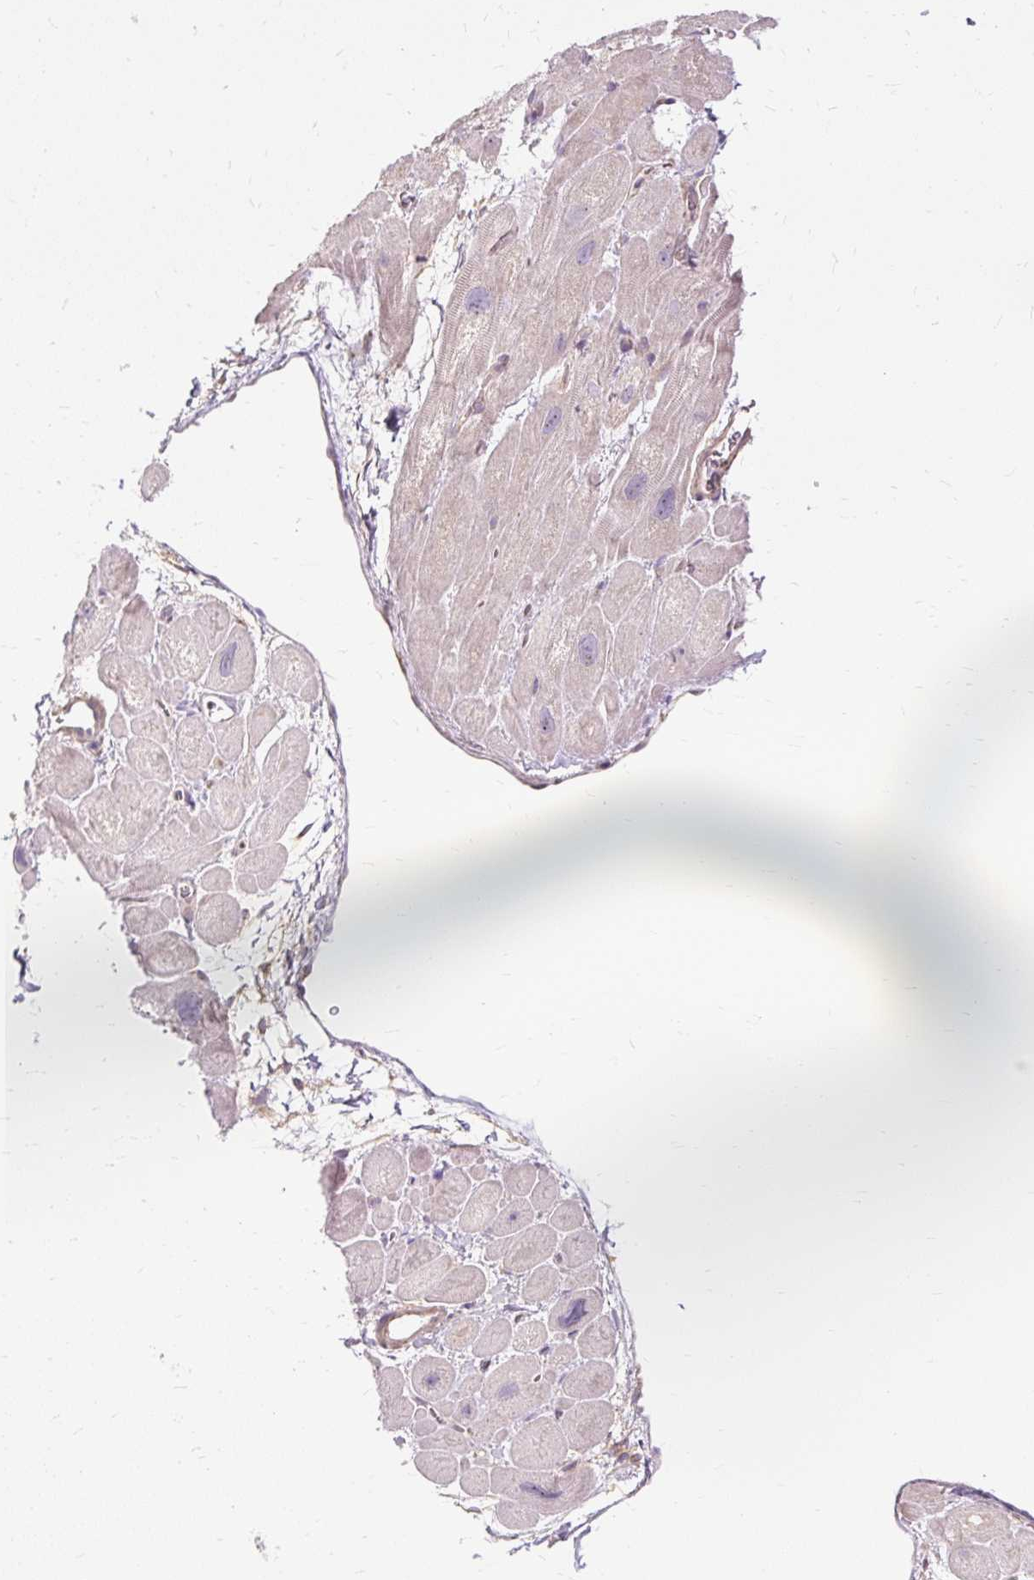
{"staining": {"intensity": "weak", "quantity": "<25%", "location": "cytoplasmic/membranous"}, "tissue": "heart muscle", "cell_type": "Cardiomyocytes", "image_type": "normal", "snomed": [{"axis": "morphology", "description": "Normal tissue, NOS"}, {"axis": "topography", "description": "Heart"}], "caption": "Immunohistochemical staining of benign heart muscle displays no significant positivity in cardiomyocytes.", "gene": "TSPAN8", "patient": {"sex": "male", "age": 49}}